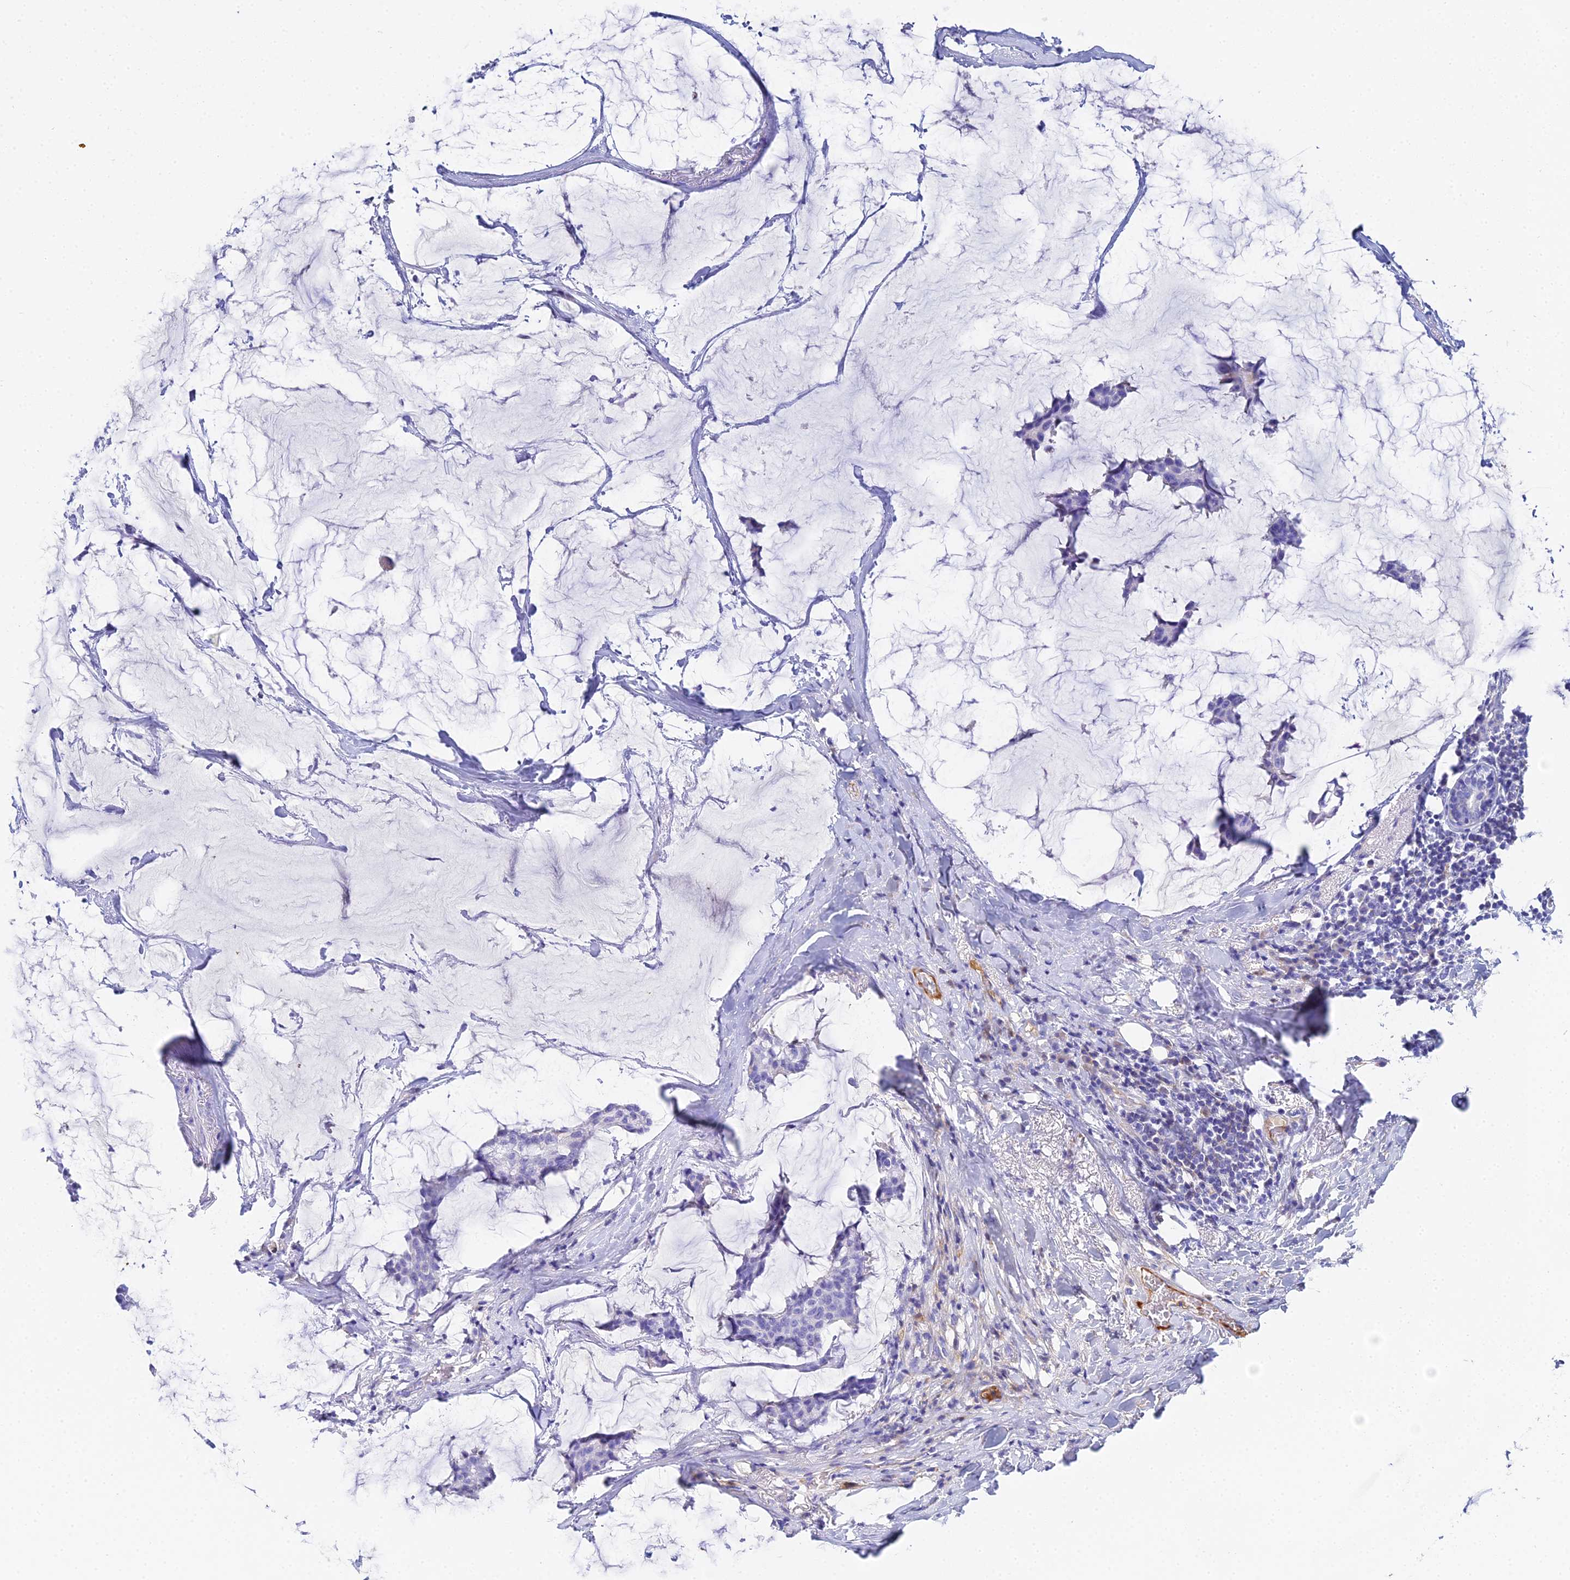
{"staining": {"intensity": "negative", "quantity": "none", "location": "none"}, "tissue": "breast cancer", "cell_type": "Tumor cells", "image_type": "cancer", "snomed": [{"axis": "morphology", "description": "Duct carcinoma"}, {"axis": "topography", "description": "Breast"}], "caption": "Protein analysis of breast intraductal carcinoma displays no significant positivity in tumor cells. Nuclei are stained in blue.", "gene": "CELA3A", "patient": {"sex": "female", "age": 93}}